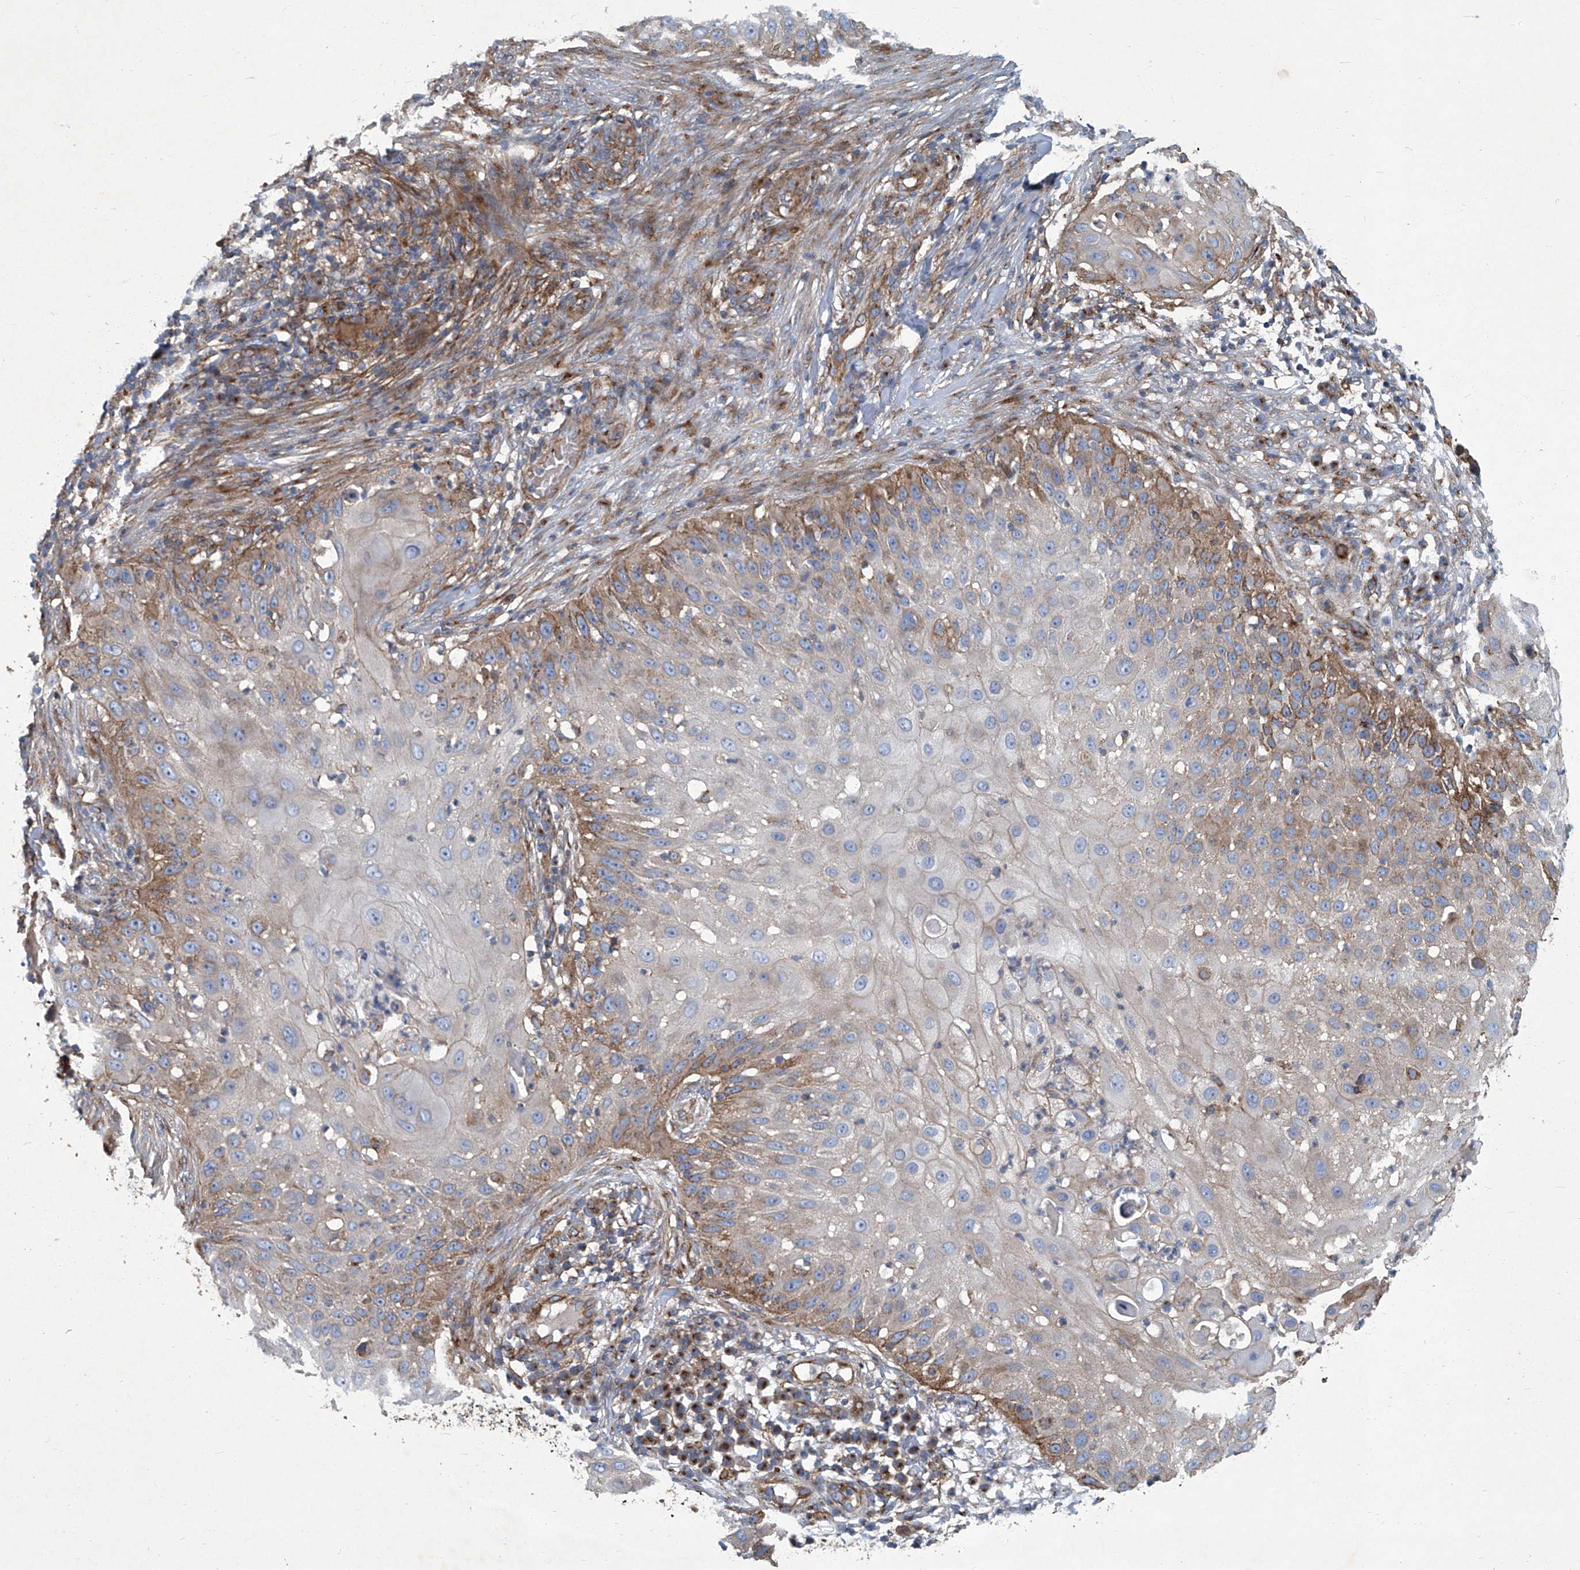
{"staining": {"intensity": "moderate", "quantity": "<25%", "location": "cytoplasmic/membranous"}, "tissue": "skin cancer", "cell_type": "Tumor cells", "image_type": "cancer", "snomed": [{"axis": "morphology", "description": "Squamous cell carcinoma, NOS"}, {"axis": "topography", "description": "Skin"}], "caption": "Moderate cytoplasmic/membranous protein positivity is identified in approximately <25% of tumor cells in skin cancer. The protein of interest is stained brown, and the nuclei are stained in blue (DAB (3,3'-diaminobenzidine) IHC with brightfield microscopy, high magnification).", "gene": "PIGH", "patient": {"sex": "female", "age": 44}}